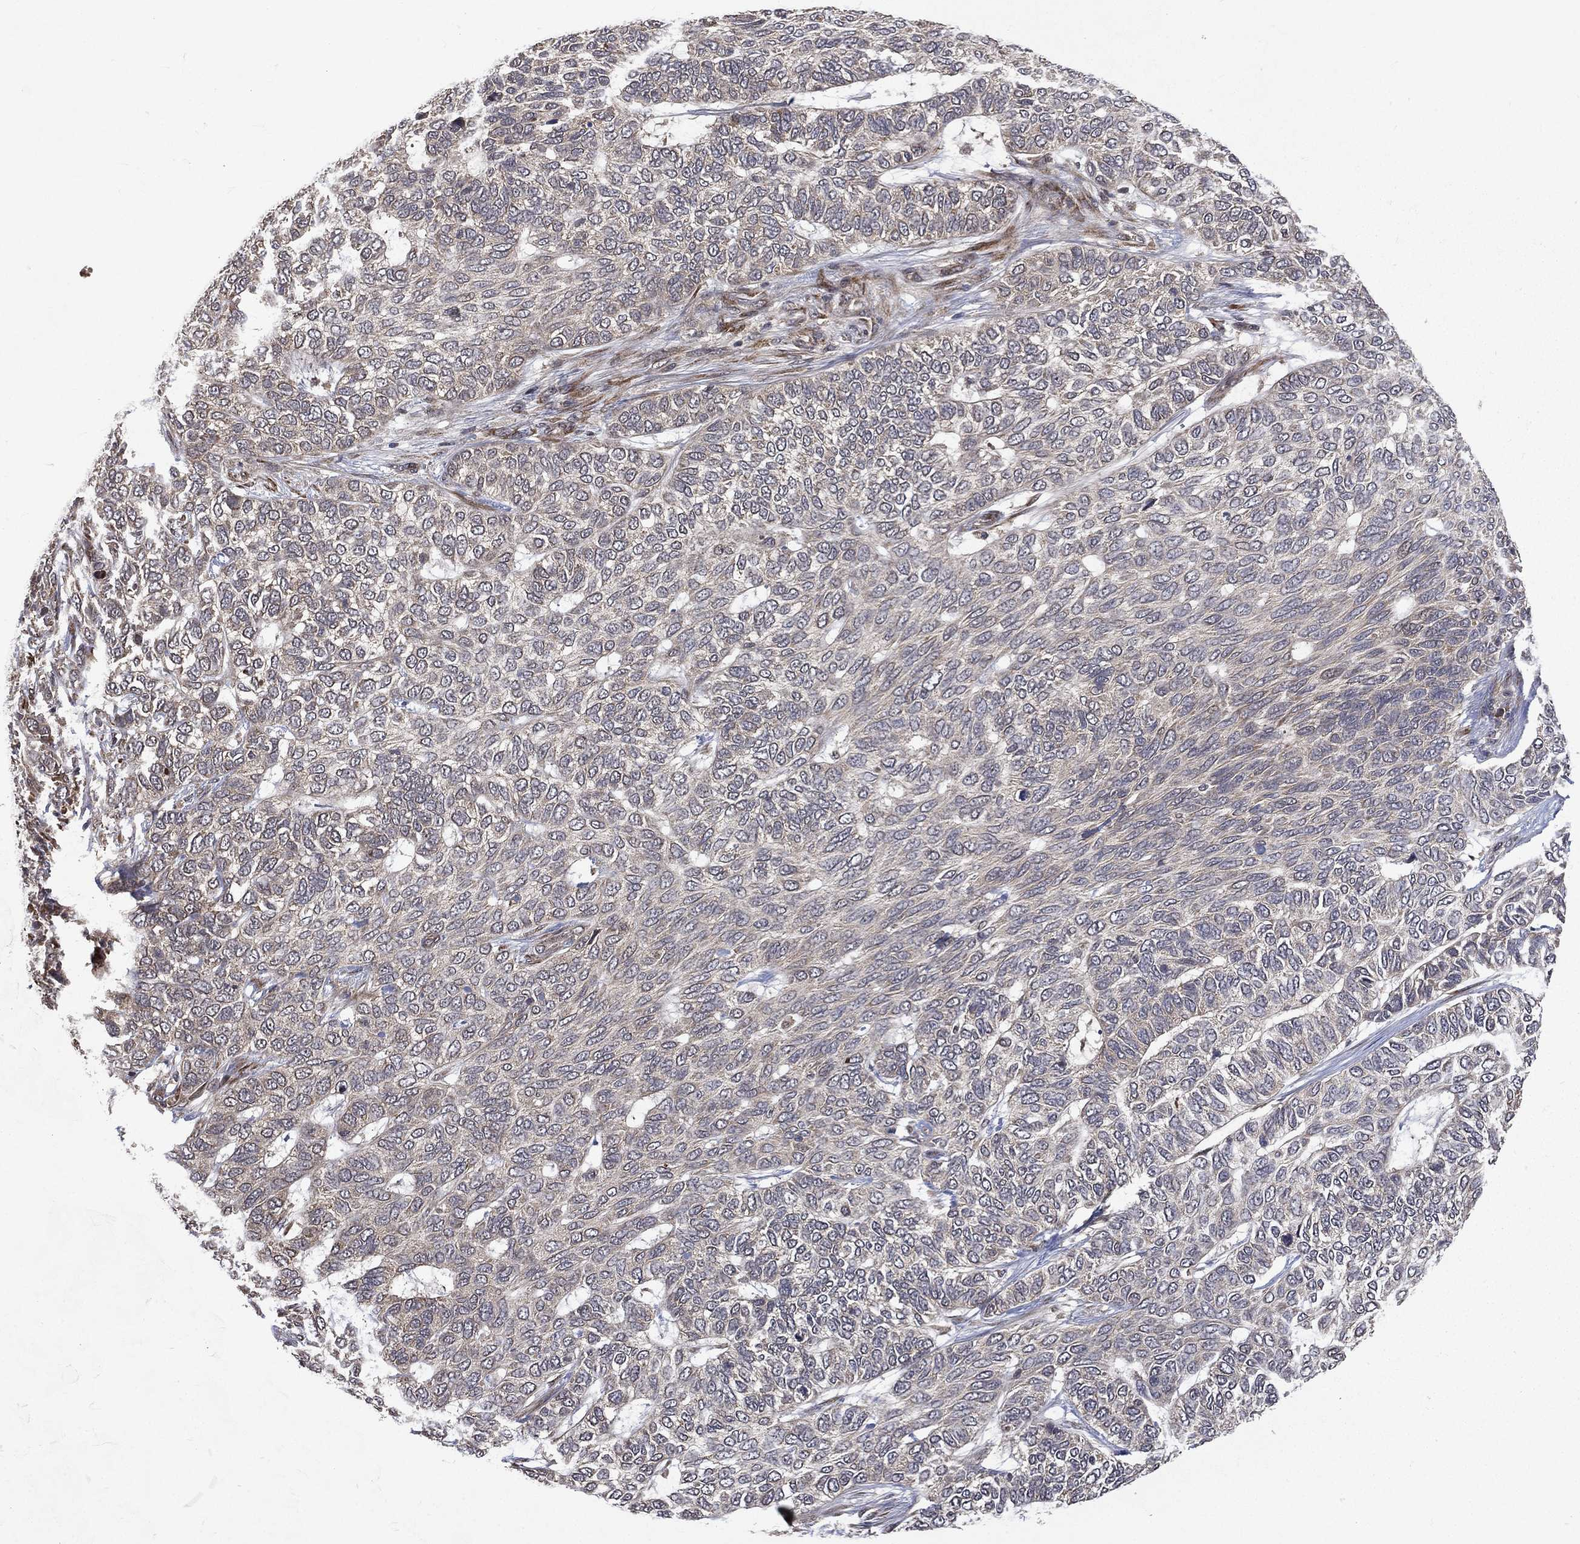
{"staining": {"intensity": "negative", "quantity": "none", "location": "none"}, "tissue": "skin cancer", "cell_type": "Tumor cells", "image_type": "cancer", "snomed": [{"axis": "morphology", "description": "Basal cell carcinoma"}, {"axis": "topography", "description": "Skin"}], "caption": "High magnification brightfield microscopy of basal cell carcinoma (skin) stained with DAB (brown) and counterstained with hematoxylin (blue): tumor cells show no significant expression.", "gene": "RAB11FIP4", "patient": {"sex": "female", "age": 65}}